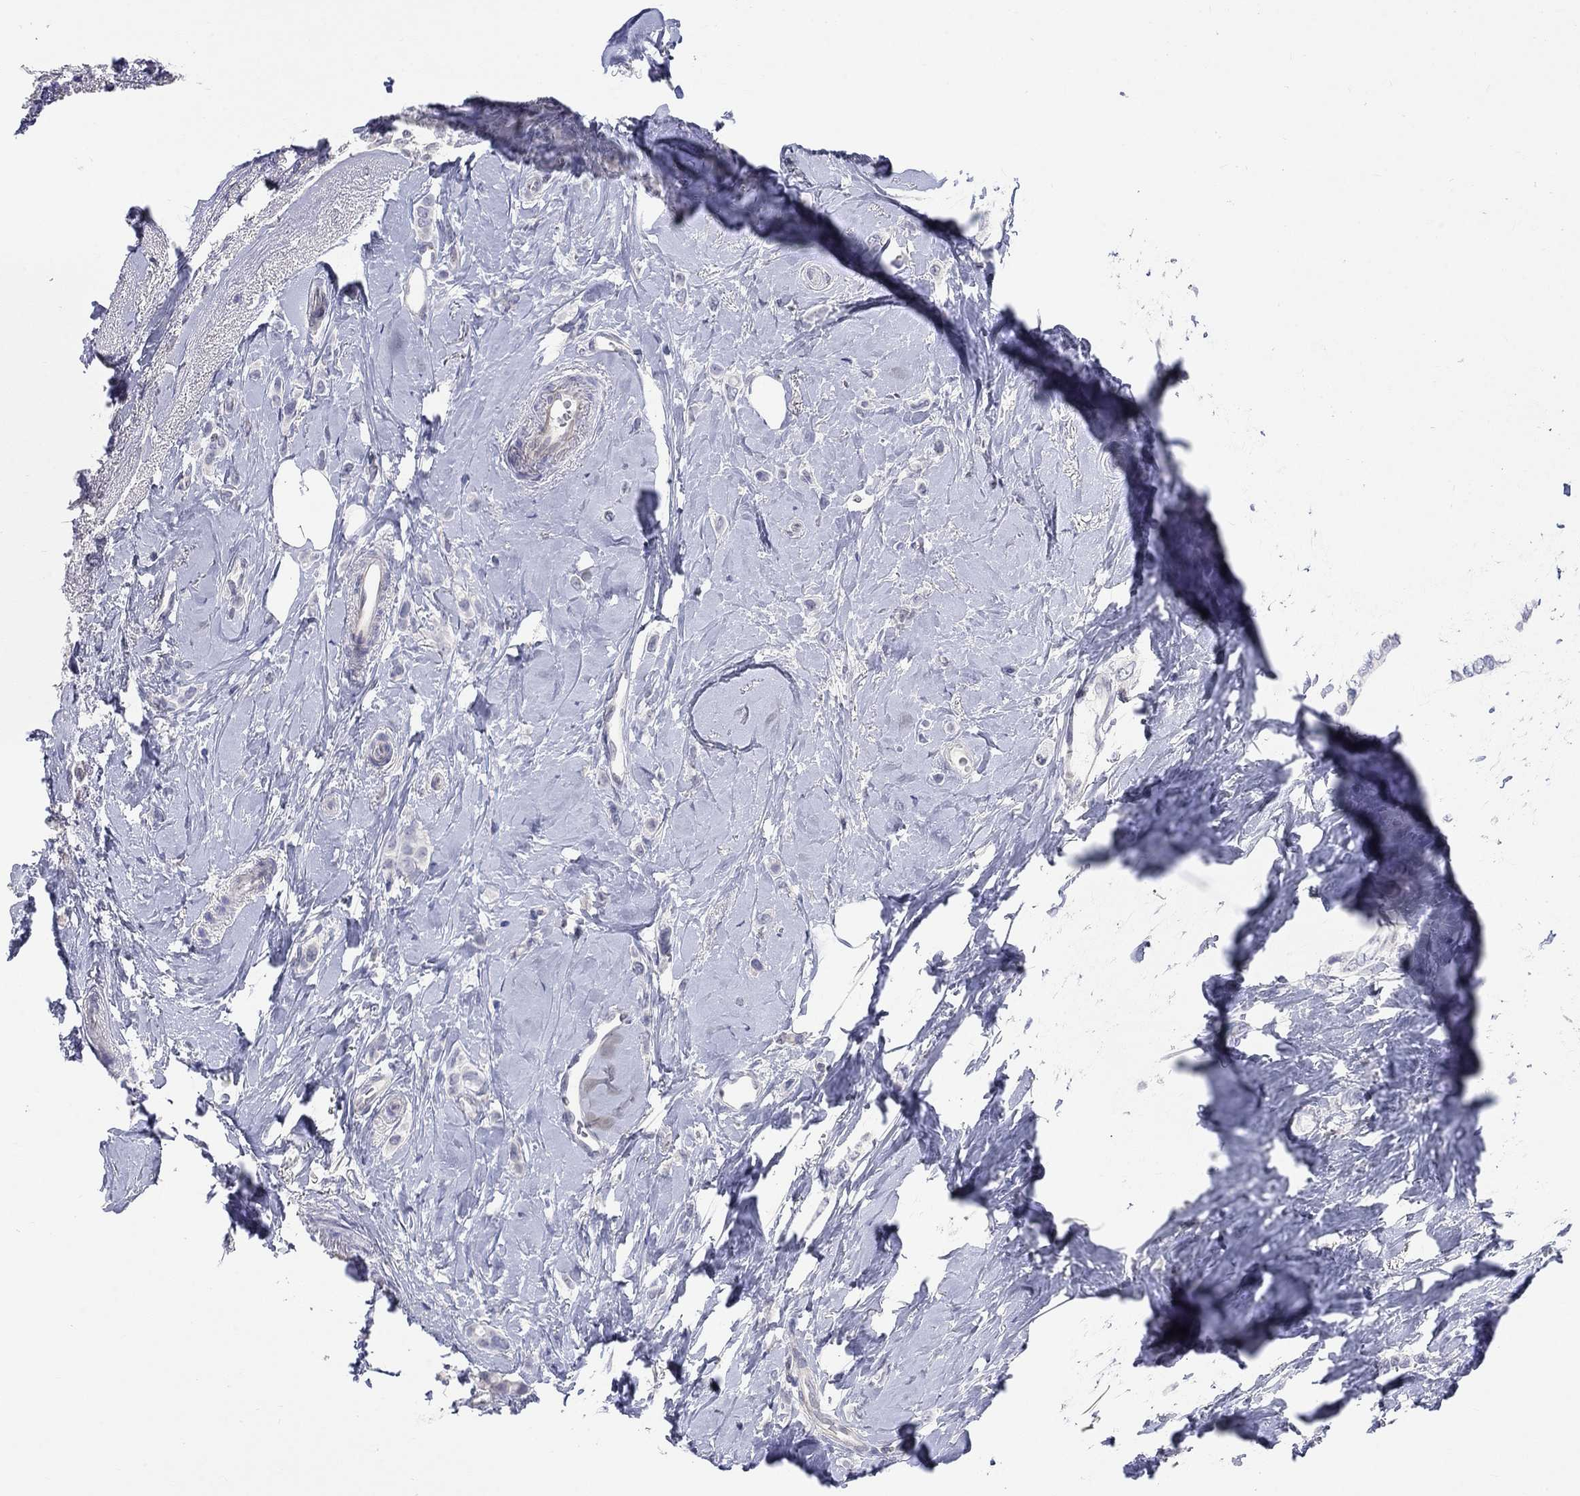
{"staining": {"intensity": "negative", "quantity": "none", "location": "none"}, "tissue": "breast cancer", "cell_type": "Tumor cells", "image_type": "cancer", "snomed": [{"axis": "morphology", "description": "Lobular carcinoma"}, {"axis": "topography", "description": "Breast"}], "caption": "Photomicrograph shows no significant protein staining in tumor cells of breast cancer (lobular carcinoma). (Brightfield microscopy of DAB immunohistochemistry at high magnification).", "gene": "EGFLAM", "patient": {"sex": "female", "age": 66}}